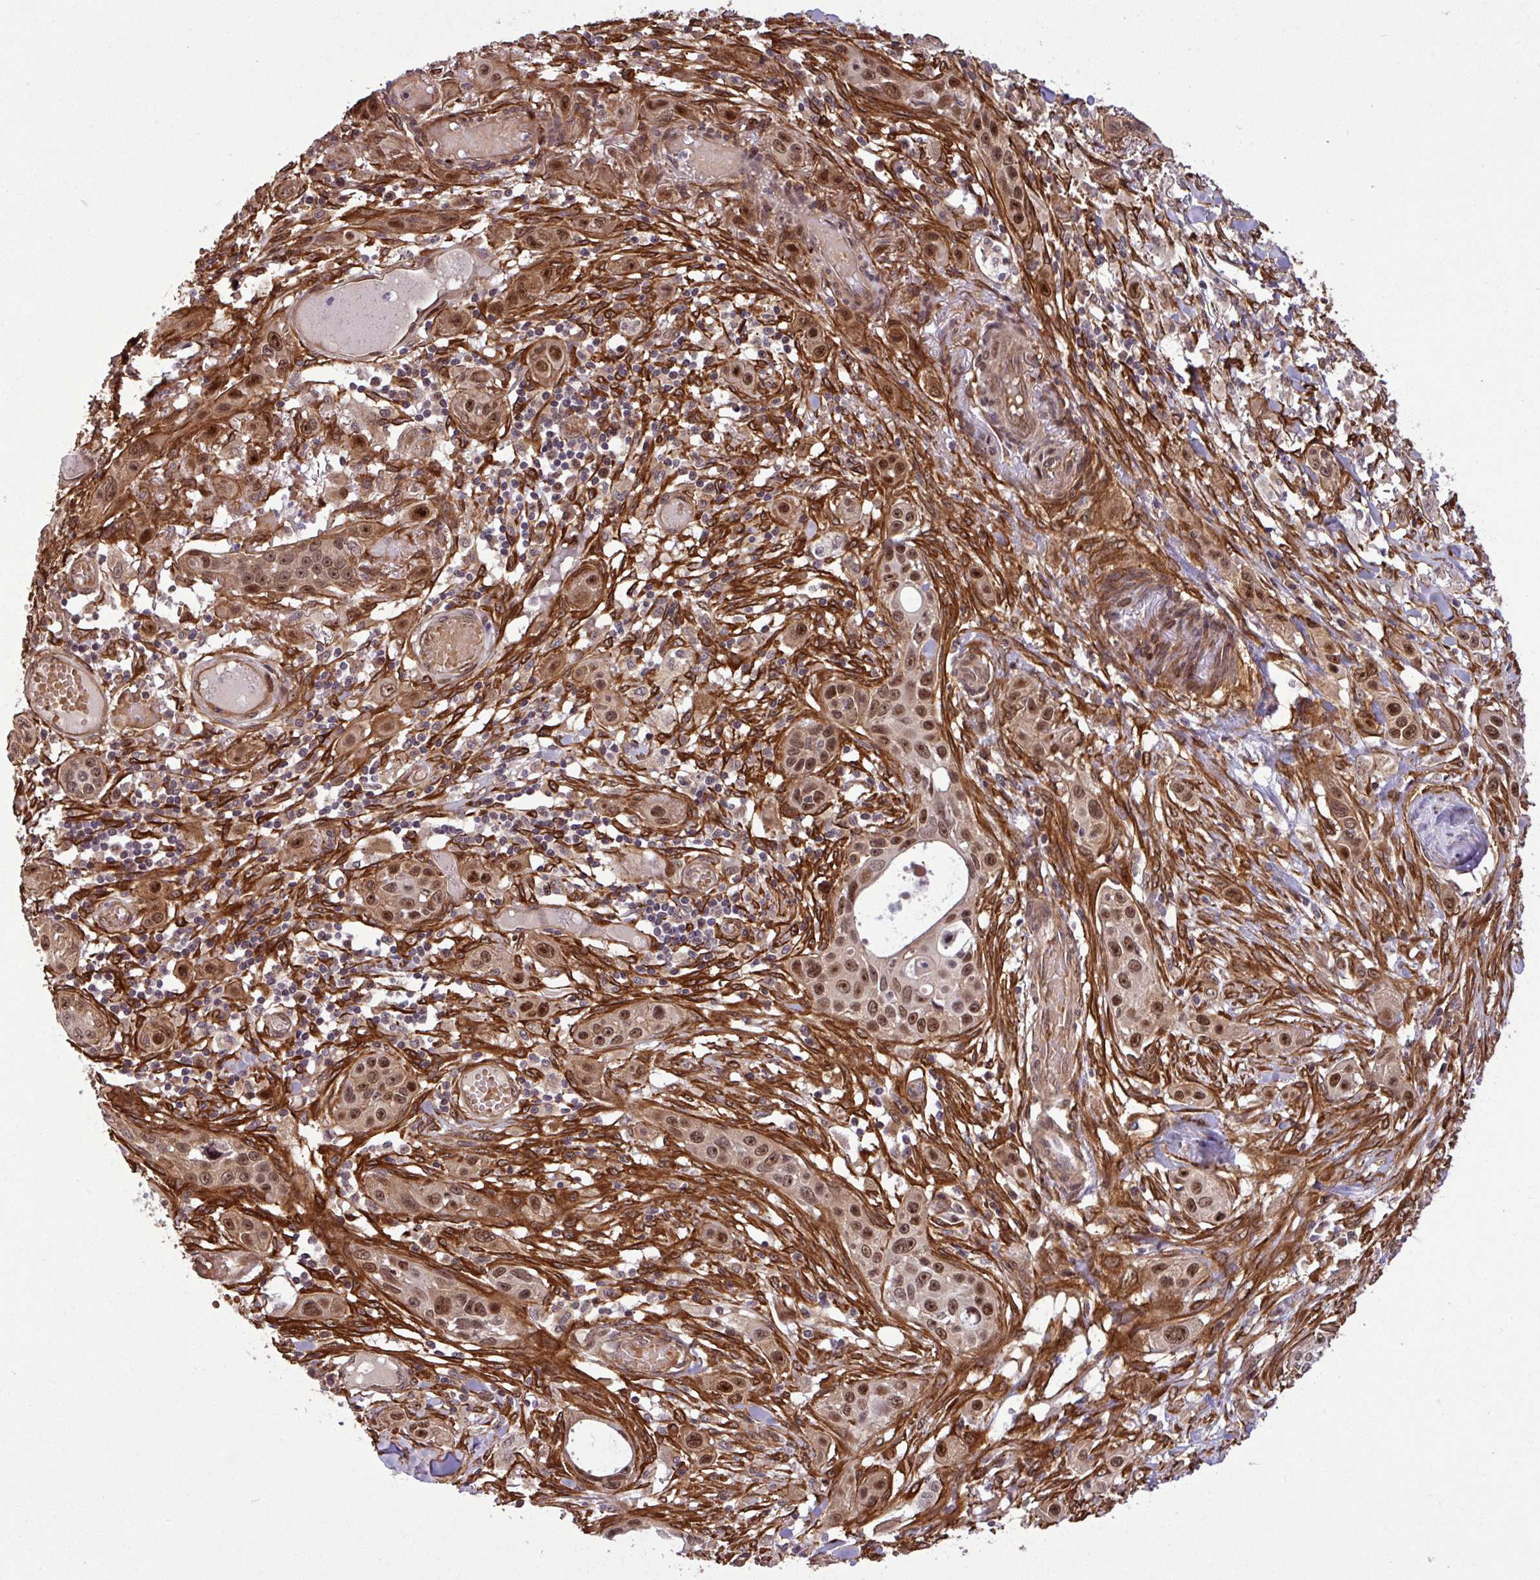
{"staining": {"intensity": "moderate", "quantity": ">75%", "location": "nuclear"}, "tissue": "skin cancer", "cell_type": "Tumor cells", "image_type": "cancer", "snomed": [{"axis": "morphology", "description": "Squamous cell carcinoma, NOS"}, {"axis": "topography", "description": "Skin"}], "caption": "This image reveals immunohistochemistry (IHC) staining of human skin cancer (squamous cell carcinoma), with medium moderate nuclear expression in about >75% of tumor cells.", "gene": "C7orf50", "patient": {"sex": "female", "age": 69}}